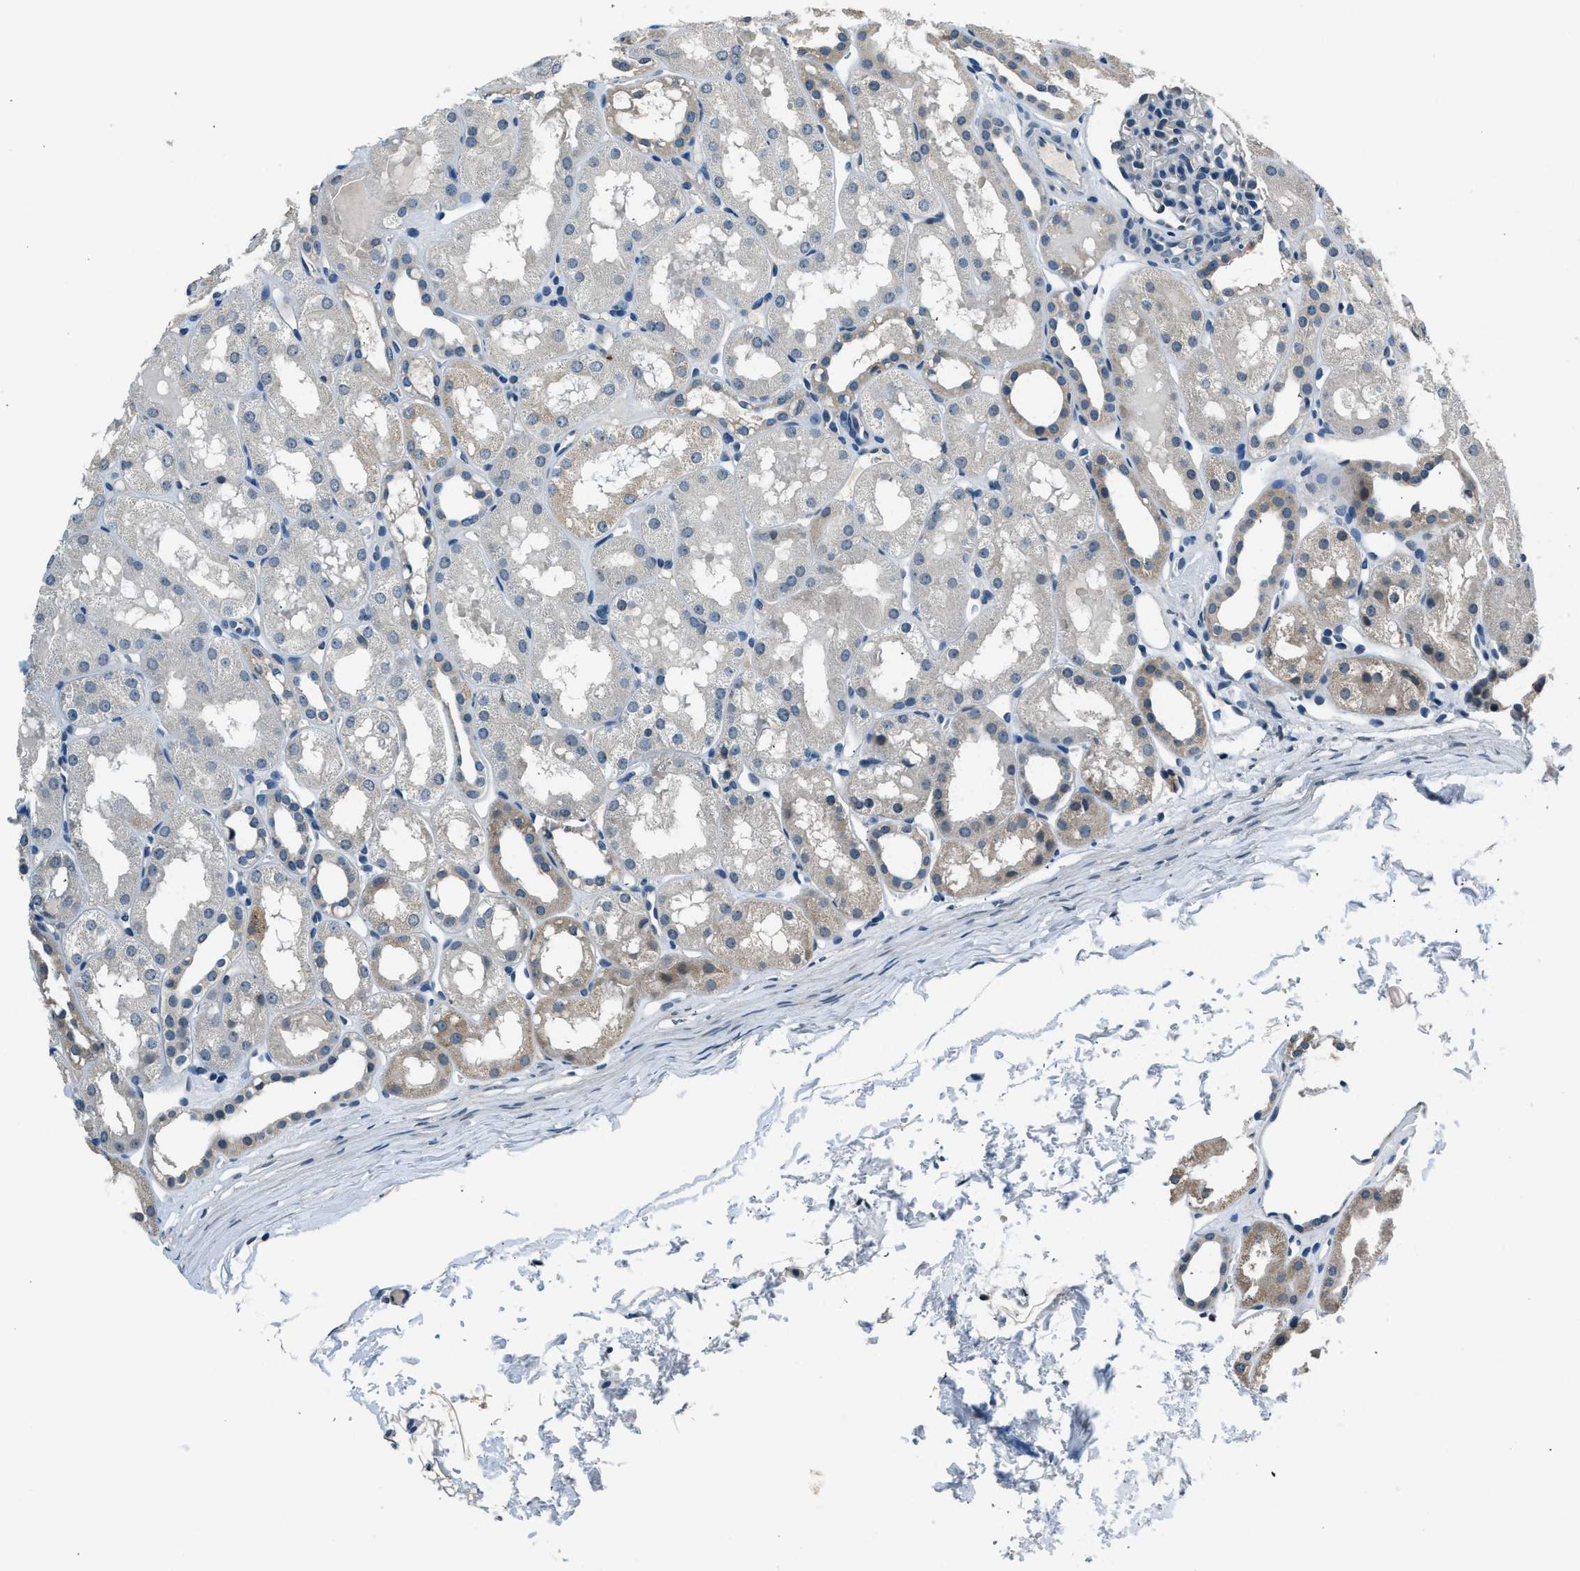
{"staining": {"intensity": "negative", "quantity": "none", "location": "none"}, "tissue": "kidney", "cell_type": "Cells in glomeruli", "image_type": "normal", "snomed": [{"axis": "morphology", "description": "Normal tissue, NOS"}, {"axis": "topography", "description": "Kidney"}, {"axis": "topography", "description": "Urinary bladder"}], "caption": "An image of kidney stained for a protein exhibits no brown staining in cells in glomeruli. (Stains: DAB IHC with hematoxylin counter stain, Microscopy: brightfield microscopy at high magnification).", "gene": "NME8", "patient": {"sex": "male", "age": 16}}